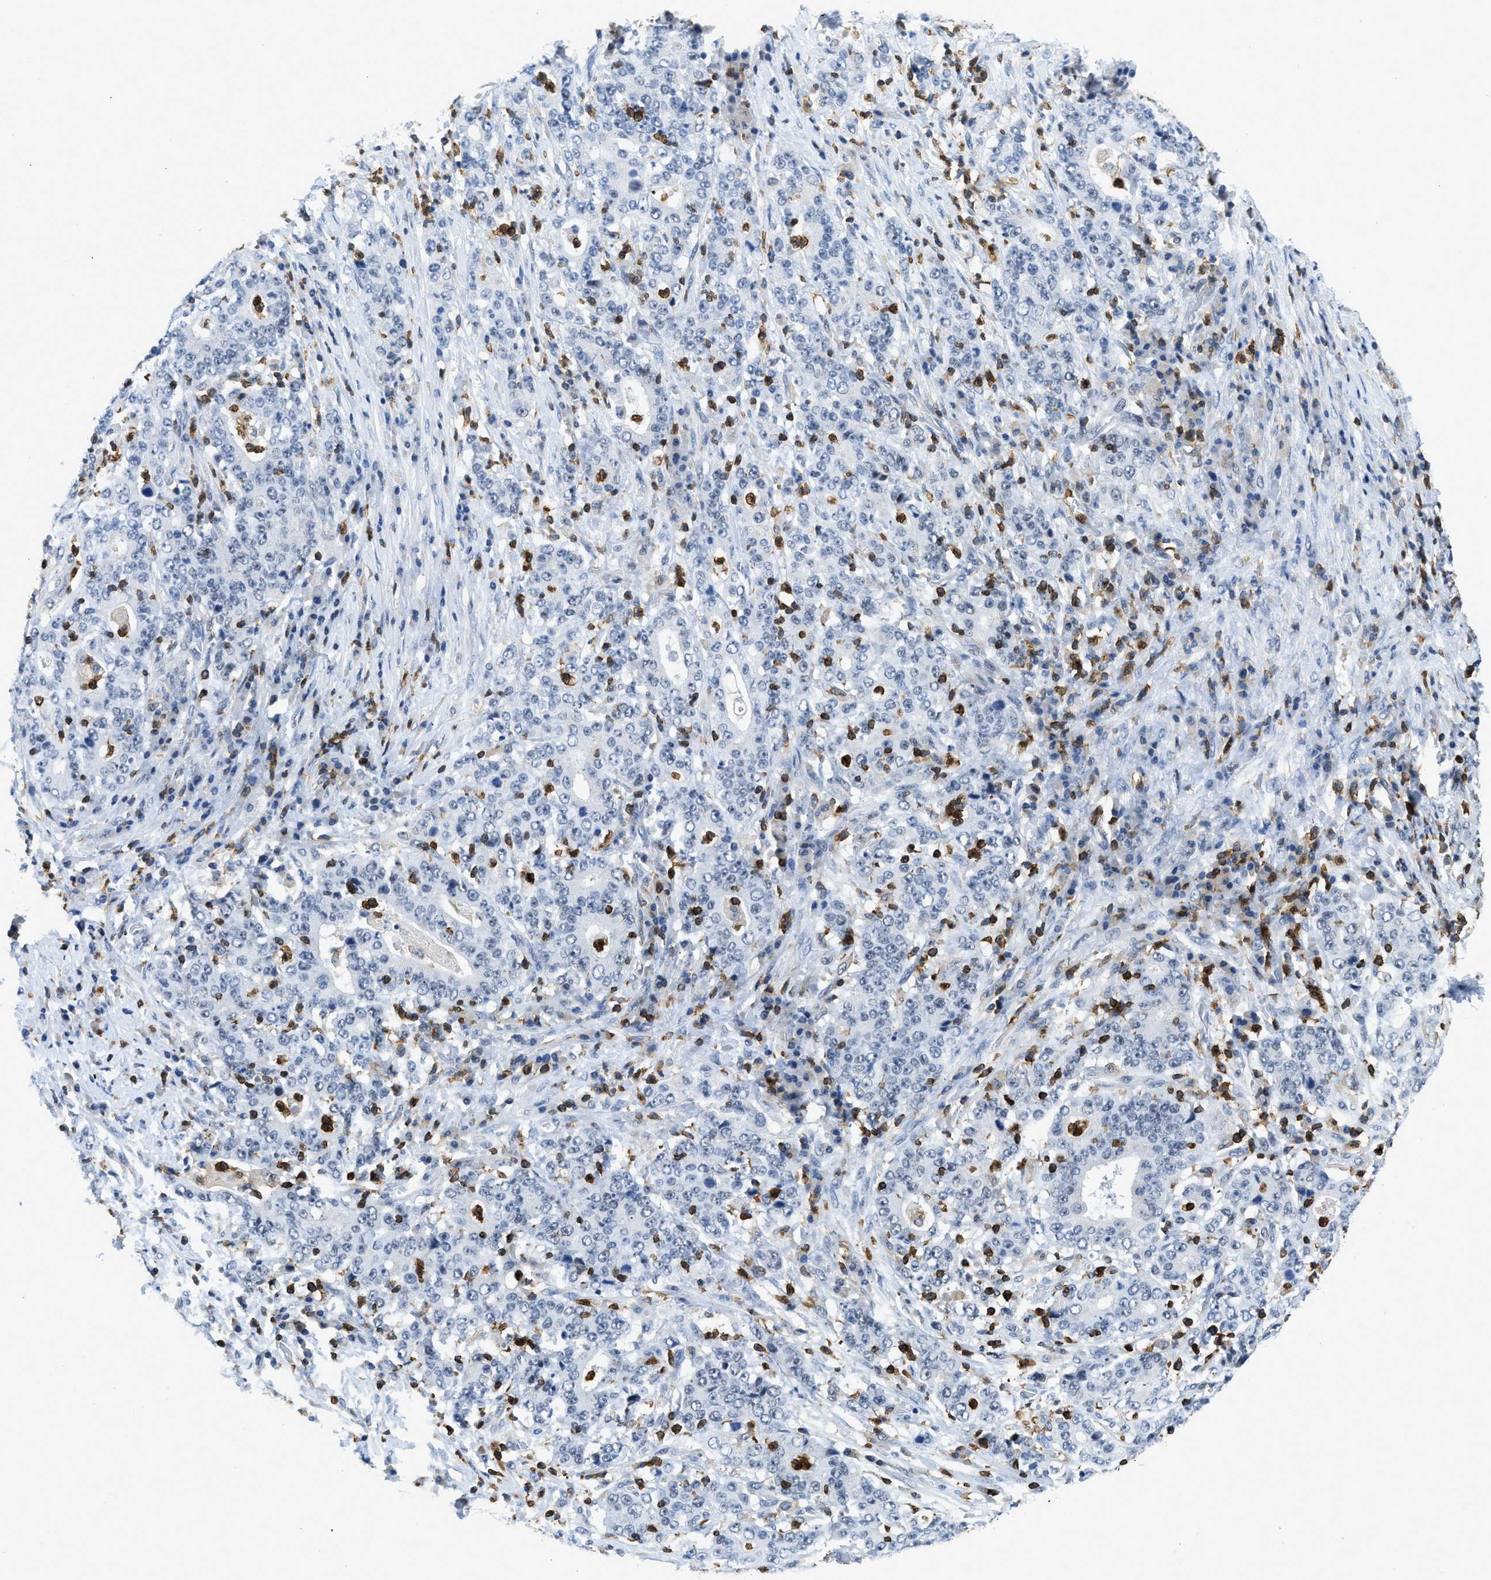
{"staining": {"intensity": "negative", "quantity": "none", "location": "none"}, "tissue": "stomach cancer", "cell_type": "Tumor cells", "image_type": "cancer", "snomed": [{"axis": "morphology", "description": "Normal tissue, NOS"}, {"axis": "morphology", "description": "Adenocarcinoma, NOS"}, {"axis": "topography", "description": "Stomach, upper"}, {"axis": "topography", "description": "Stomach"}], "caption": "The photomicrograph shows no significant expression in tumor cells of adenocarcinoma (stomach).", "gene": "FAM151A", "patient": {"sex": "male", "age": 59}}